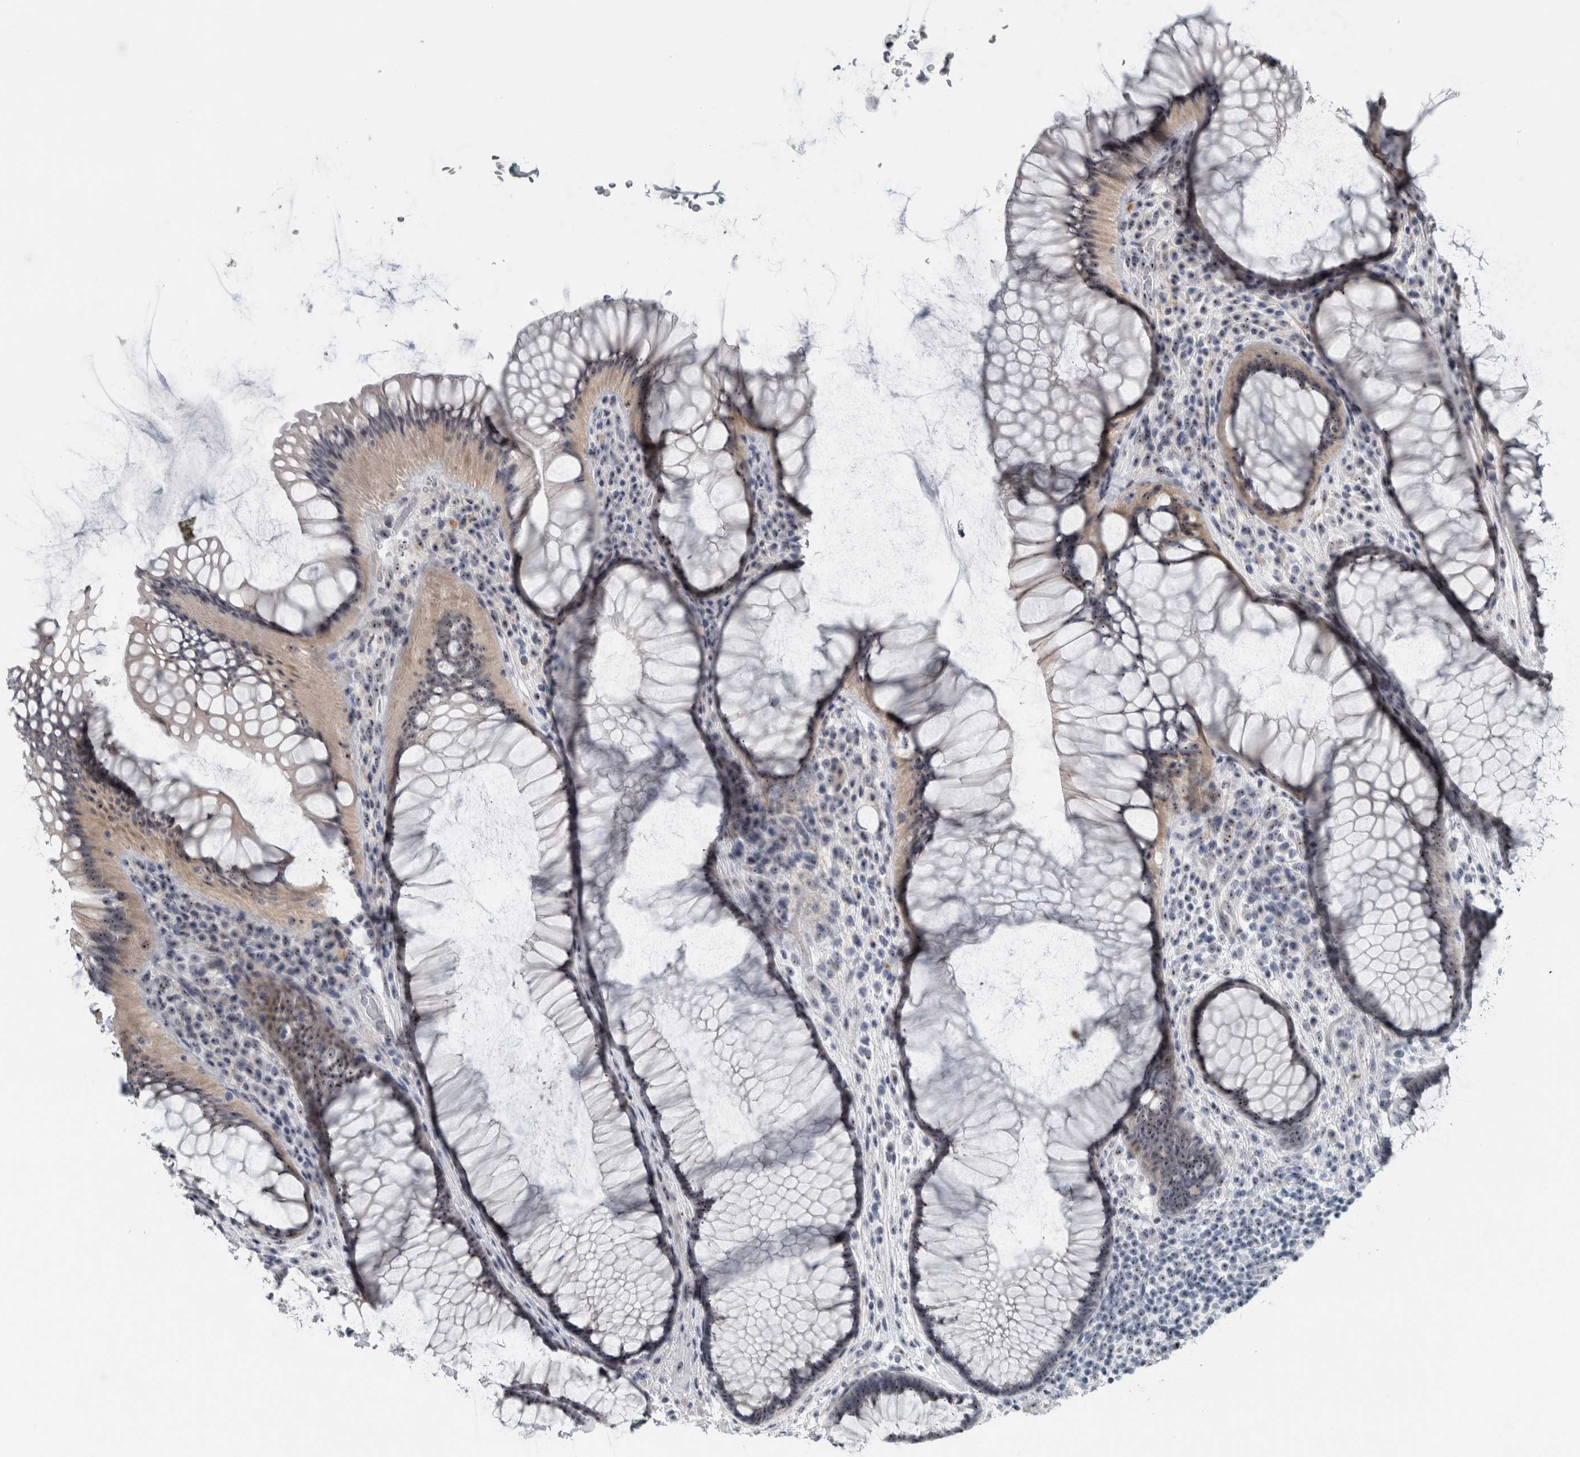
{"staining": {"intensity": "moderate", "quantity": ">75%", "location": "nuclear"}, "tissue": "rectum", "cell_type": "Glandular cells", "image_type": "normal", "snomed": [{"axis": "morphology", "description": "Normal tissue, NOS"}, {"axis": "topography", "description": "Rectum"}], "caption": "Moderate nuclear positivity is appreciated in approximately >75% of glandular cells in benign rectum.", "gene": "UTP6", "patient": {"sex": "male", "age": 51}}